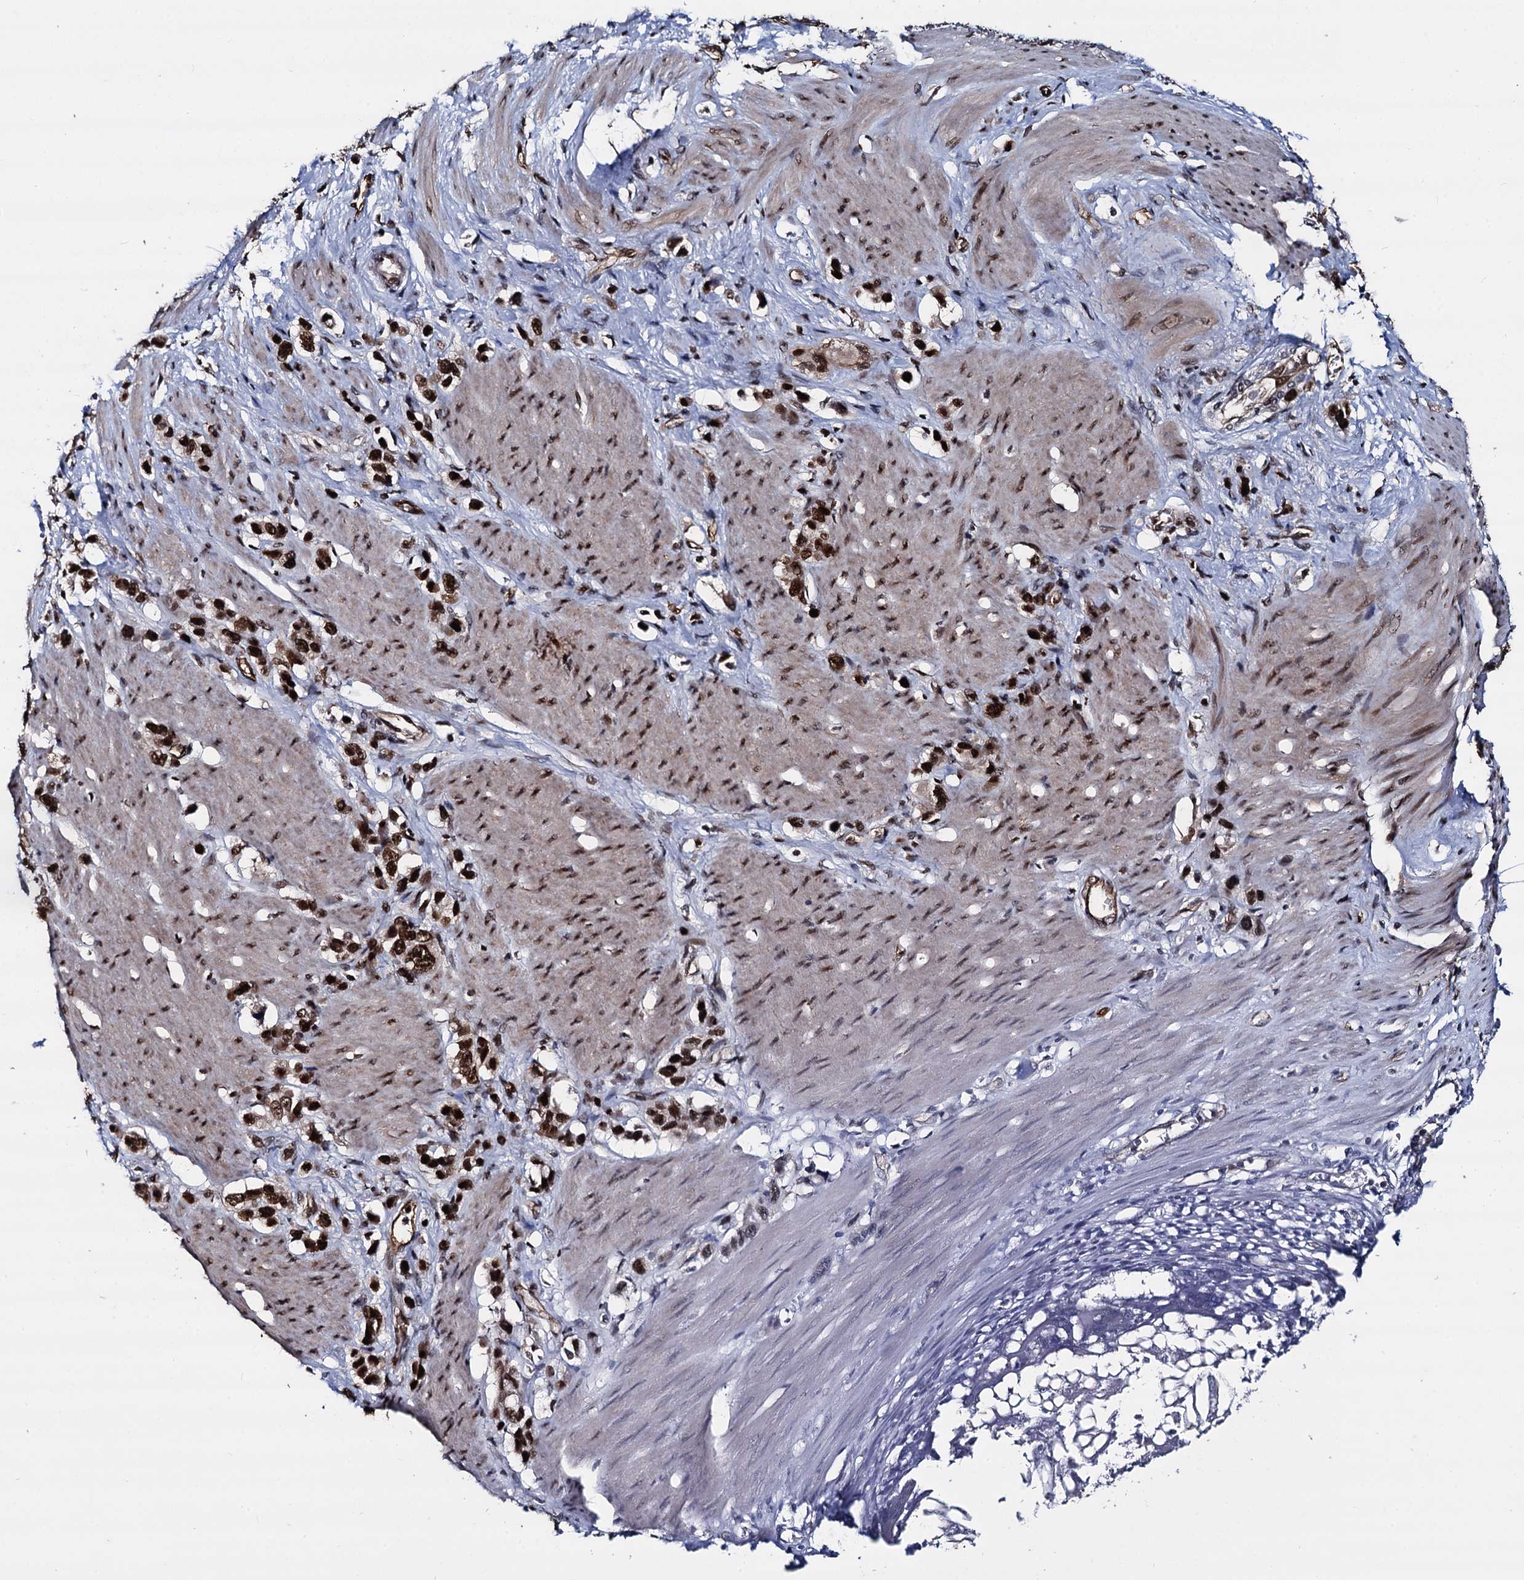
{"staining": {"intensity": "strong", "quantity": ">75%", "location": "nuclear"}, "tissue": "stomach cancer", "cell_type": "Tumor cells", "image_type": "cancer", "snomed": [{"axis": "morphology", "description": "Adenocarcinoma, NOS"}, {"axis": "morphology", "description": "Adenocarcinoma, High grade"}, {"axis": "topography", "description": "Stomach, upper"}, {"axis": "topography", "description": "Stomach, lower"}], "caption": "An image showing strong nuclear staining in about >75% of tumor cells in stomach cancer (adenocarcinoma (high-grade)), as visualized by brown immunohistochemical staining.", "gene": "GALNT11", "patient": {"sex": "female", "age": 65}}